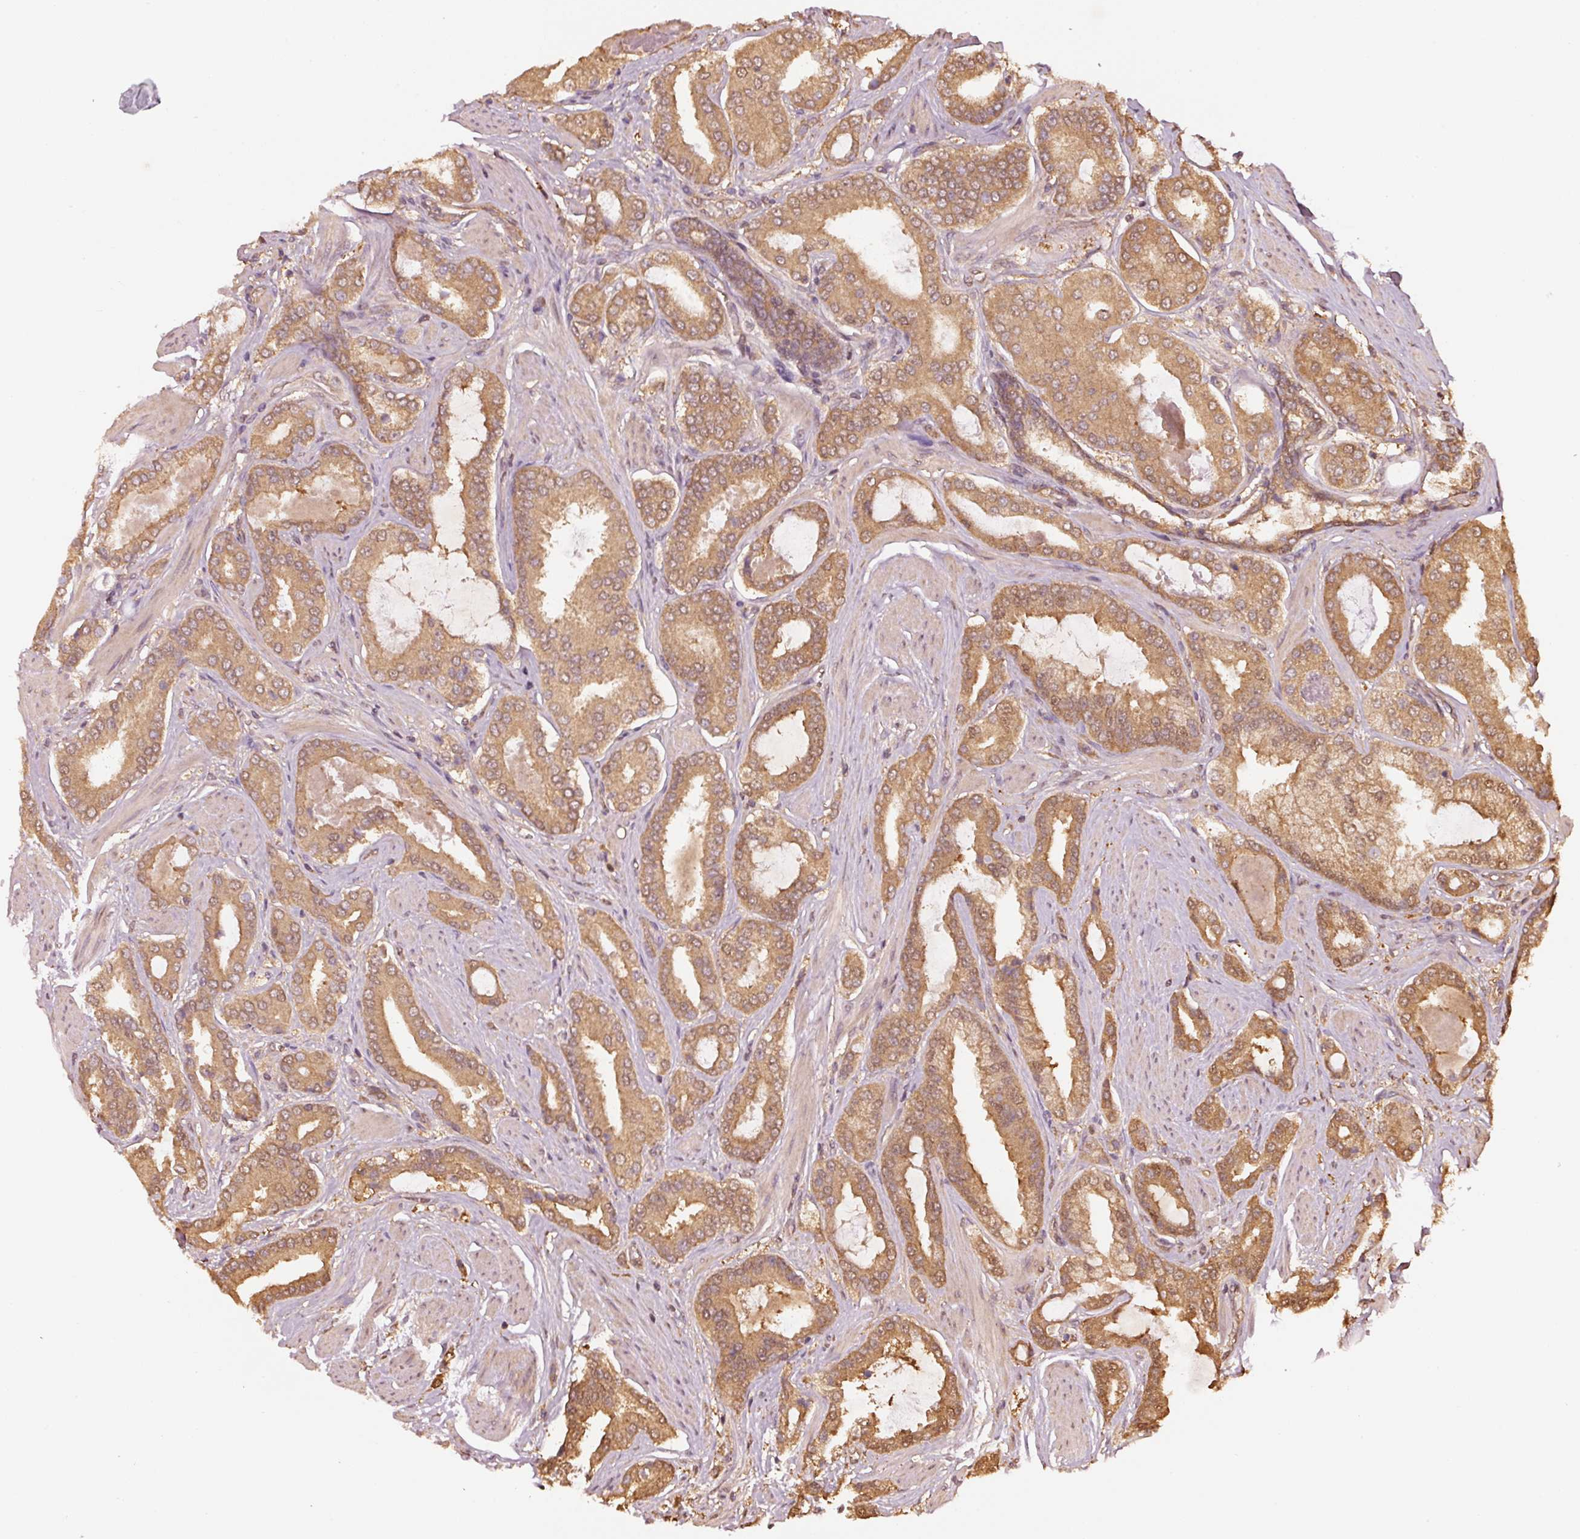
{"staining": {"intensity": "moderate", "quantity": ">75%", "location": "cytoplasmic/membranous"}, "tissue": "prostate cancer", "cell_type": "Tumor cells", "image_type": "cancer", "snomed": [{"axis": "morphology", "description": "Adenocarcinoma, Low grade"}, {"axis": "topography", "description": "Prostate"}], "caption": "Low-grade adenocarcinoma (prostate) tissue shows moderate cytoplasmic/membranous expression in approximately >75% of tumor cells, visualized by immunohistochemistry. (brown staining indicates protein expression, while blue staining denotes nuclei).", "gene": "STAU1", "patient": {"sex": "male", "age": 42}}